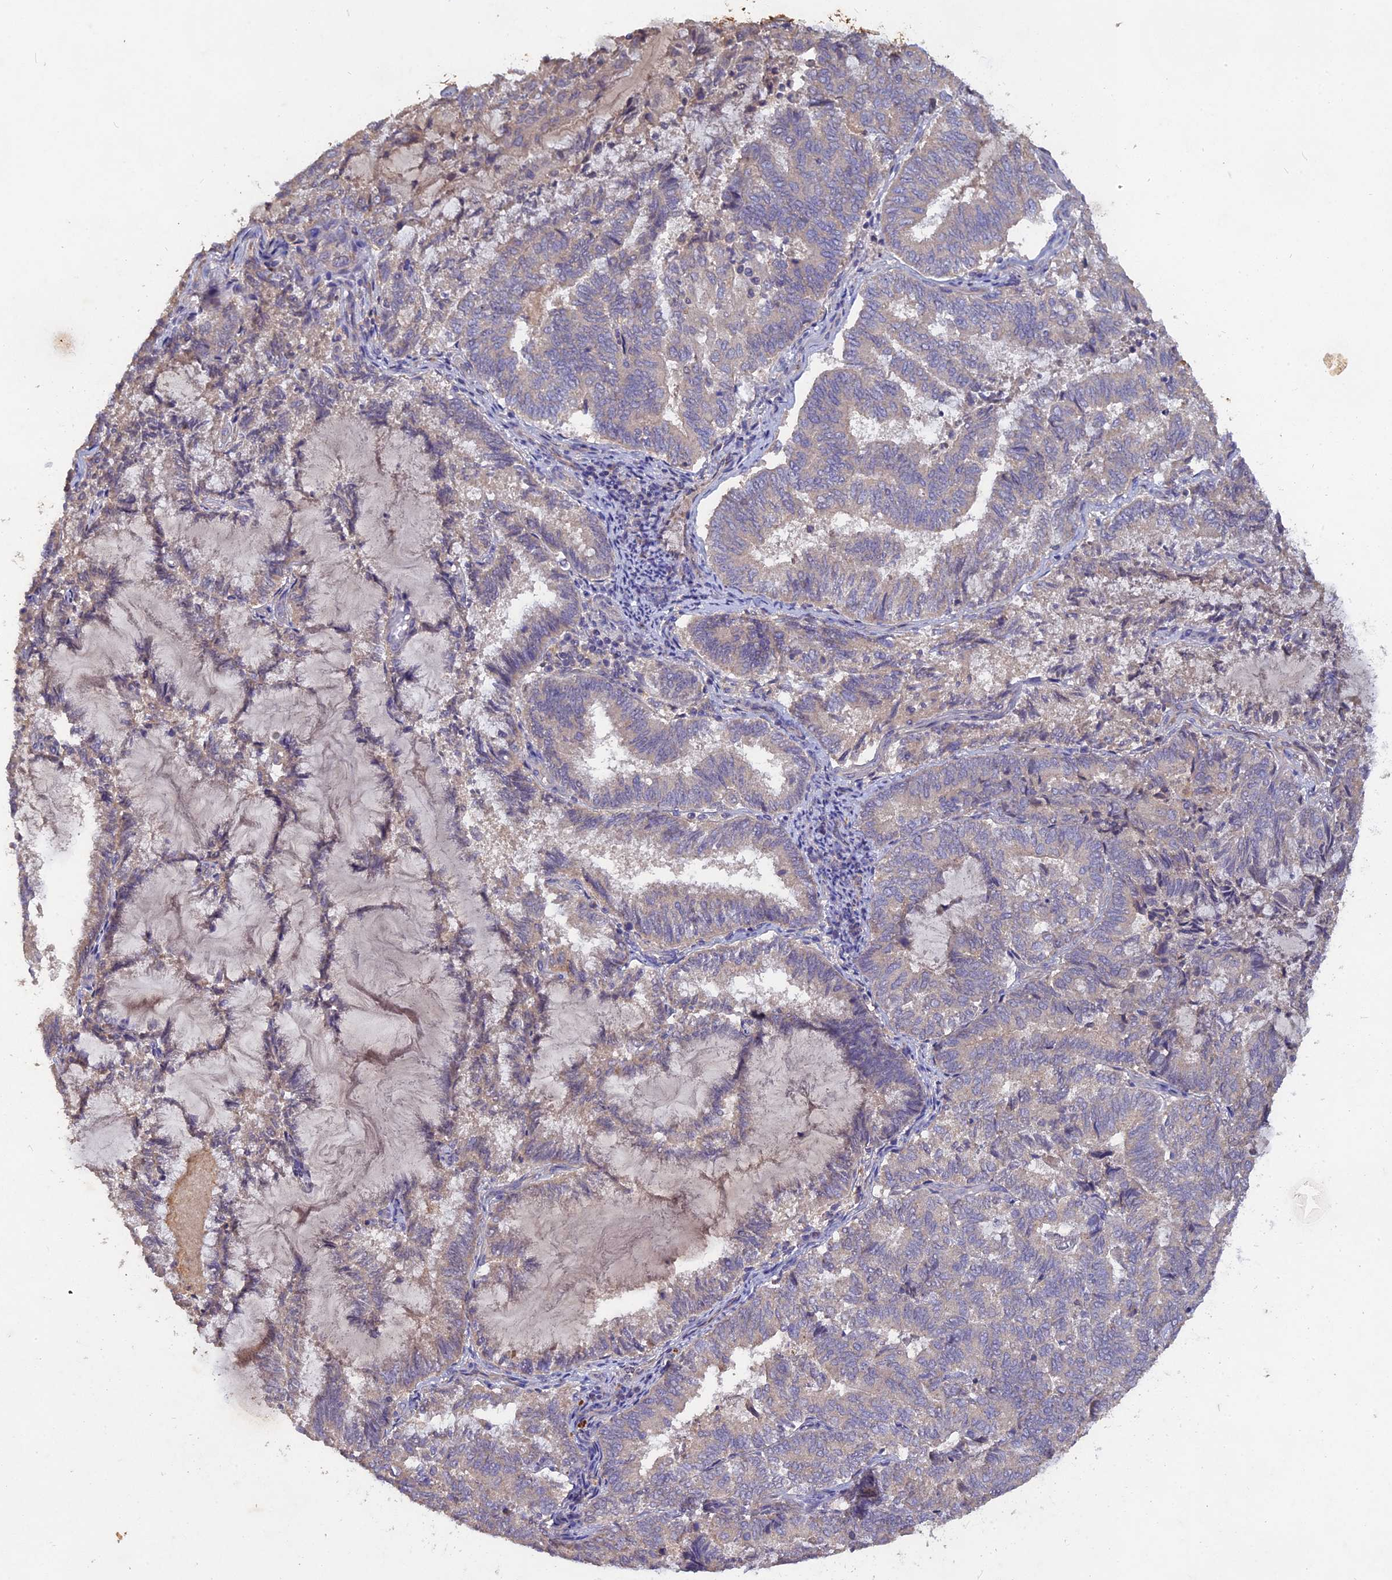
{"staining": {"intensity": "negative", "quantity": "none", "location": "none"}, "tissue": "endometrial cancer", "cell_type": "Tumor cells", "image_type": "cancer", "snomed": [{"axis": "morphology", "description": "Adenocarcinoma, NOS"}, {"axis": "topography", "description": "Endometrium"}], "caption": "A high-resolution histopathology image shows IHC staining of endometrial cancer (adenocarcinoma), which reveals no significant staining in tumor cells.", "gene": "SLC26A4", "patient": {"sex": "female", "age": 80}}